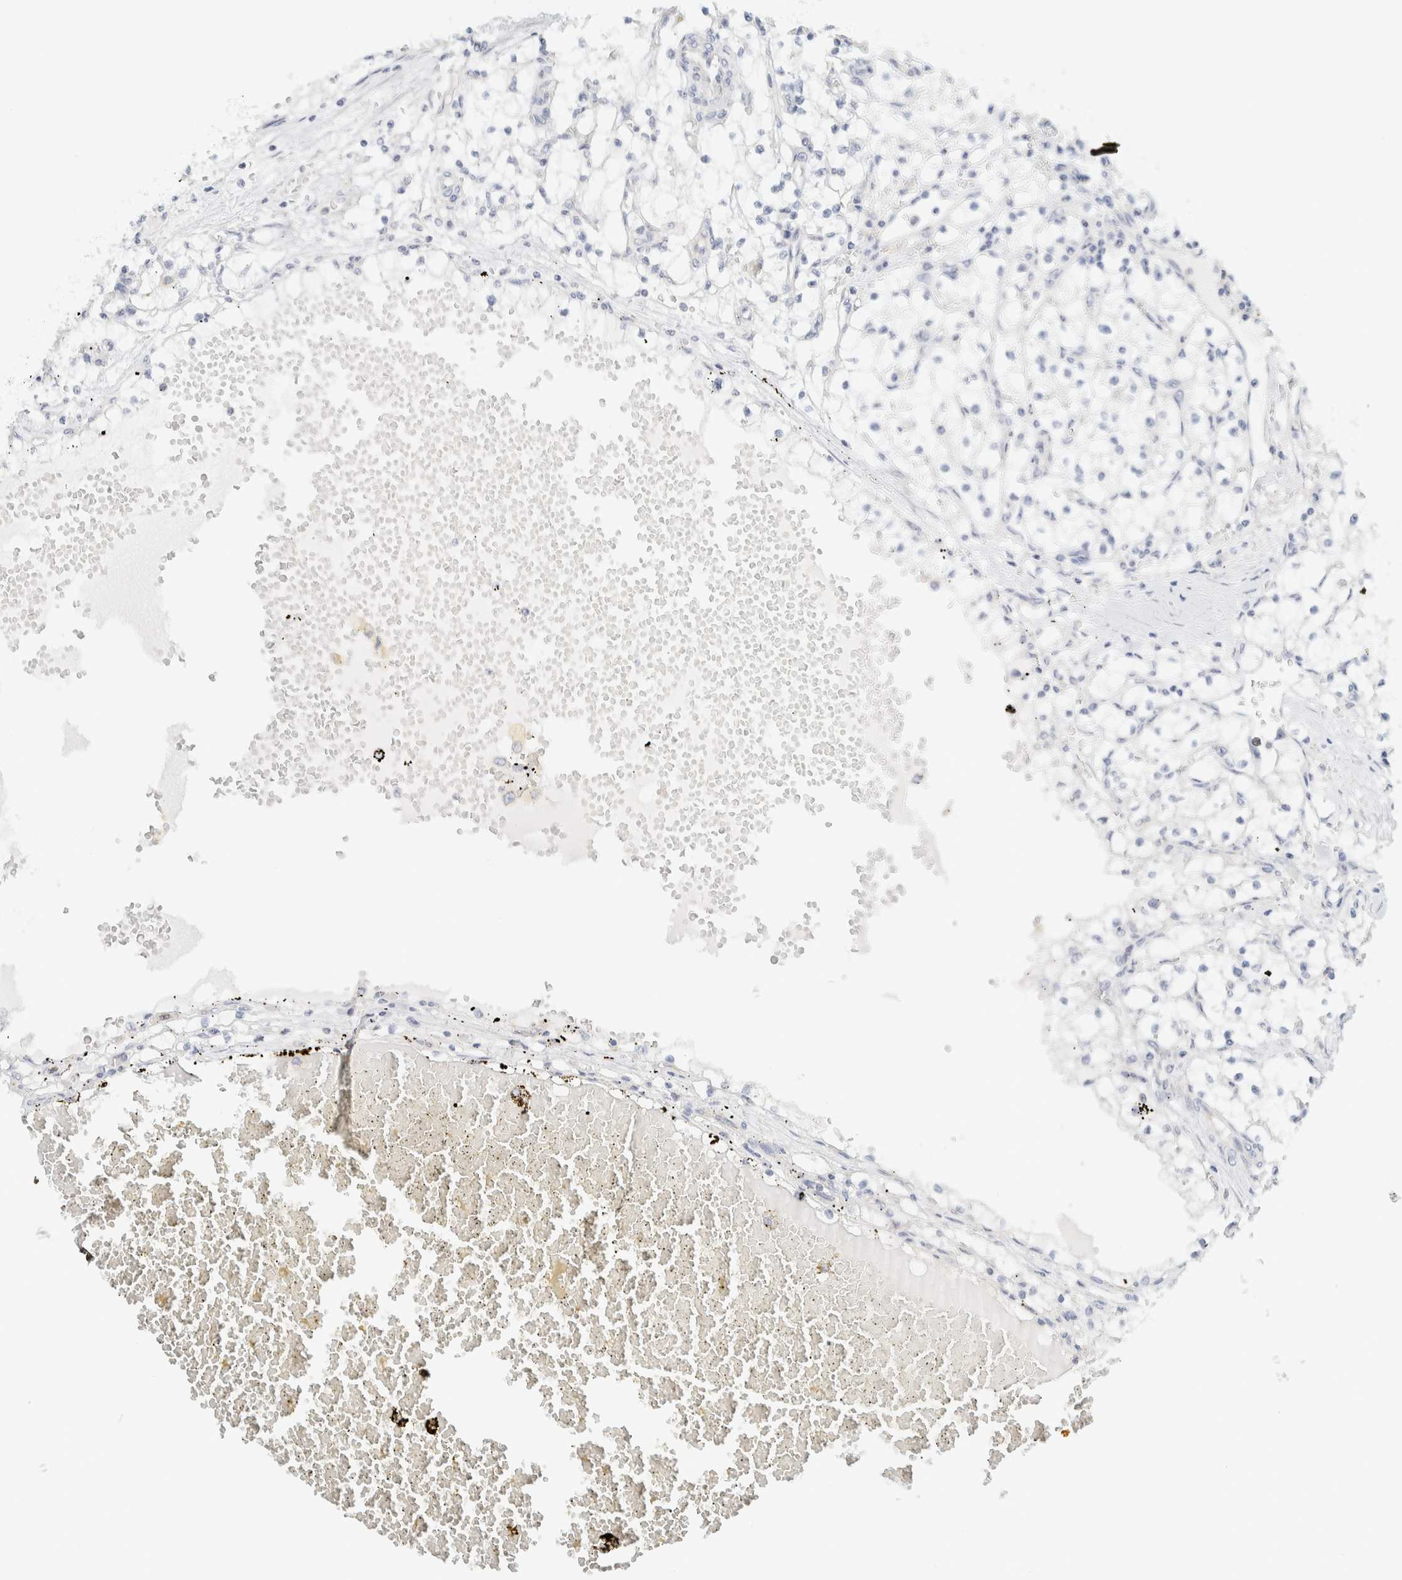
{"staining": {"intensity": "negative", "quantity": "none", "location": "none"}, "tissue": "renal cancer", "cell_type": "Tumor cells", "image_type": "cancer", "snomed": [{"axis": "morphology", "description": "Adenocarcinoma, NOS"}, {"axis": "topography", "description": "Kidney"}], "caption": "An image of human renal adenocarcinoma is negative for staining in tumor cells. Nuclei are stained in blue.", "gene": "NDE1", "patient": {"sex": "male", "age": 56}}